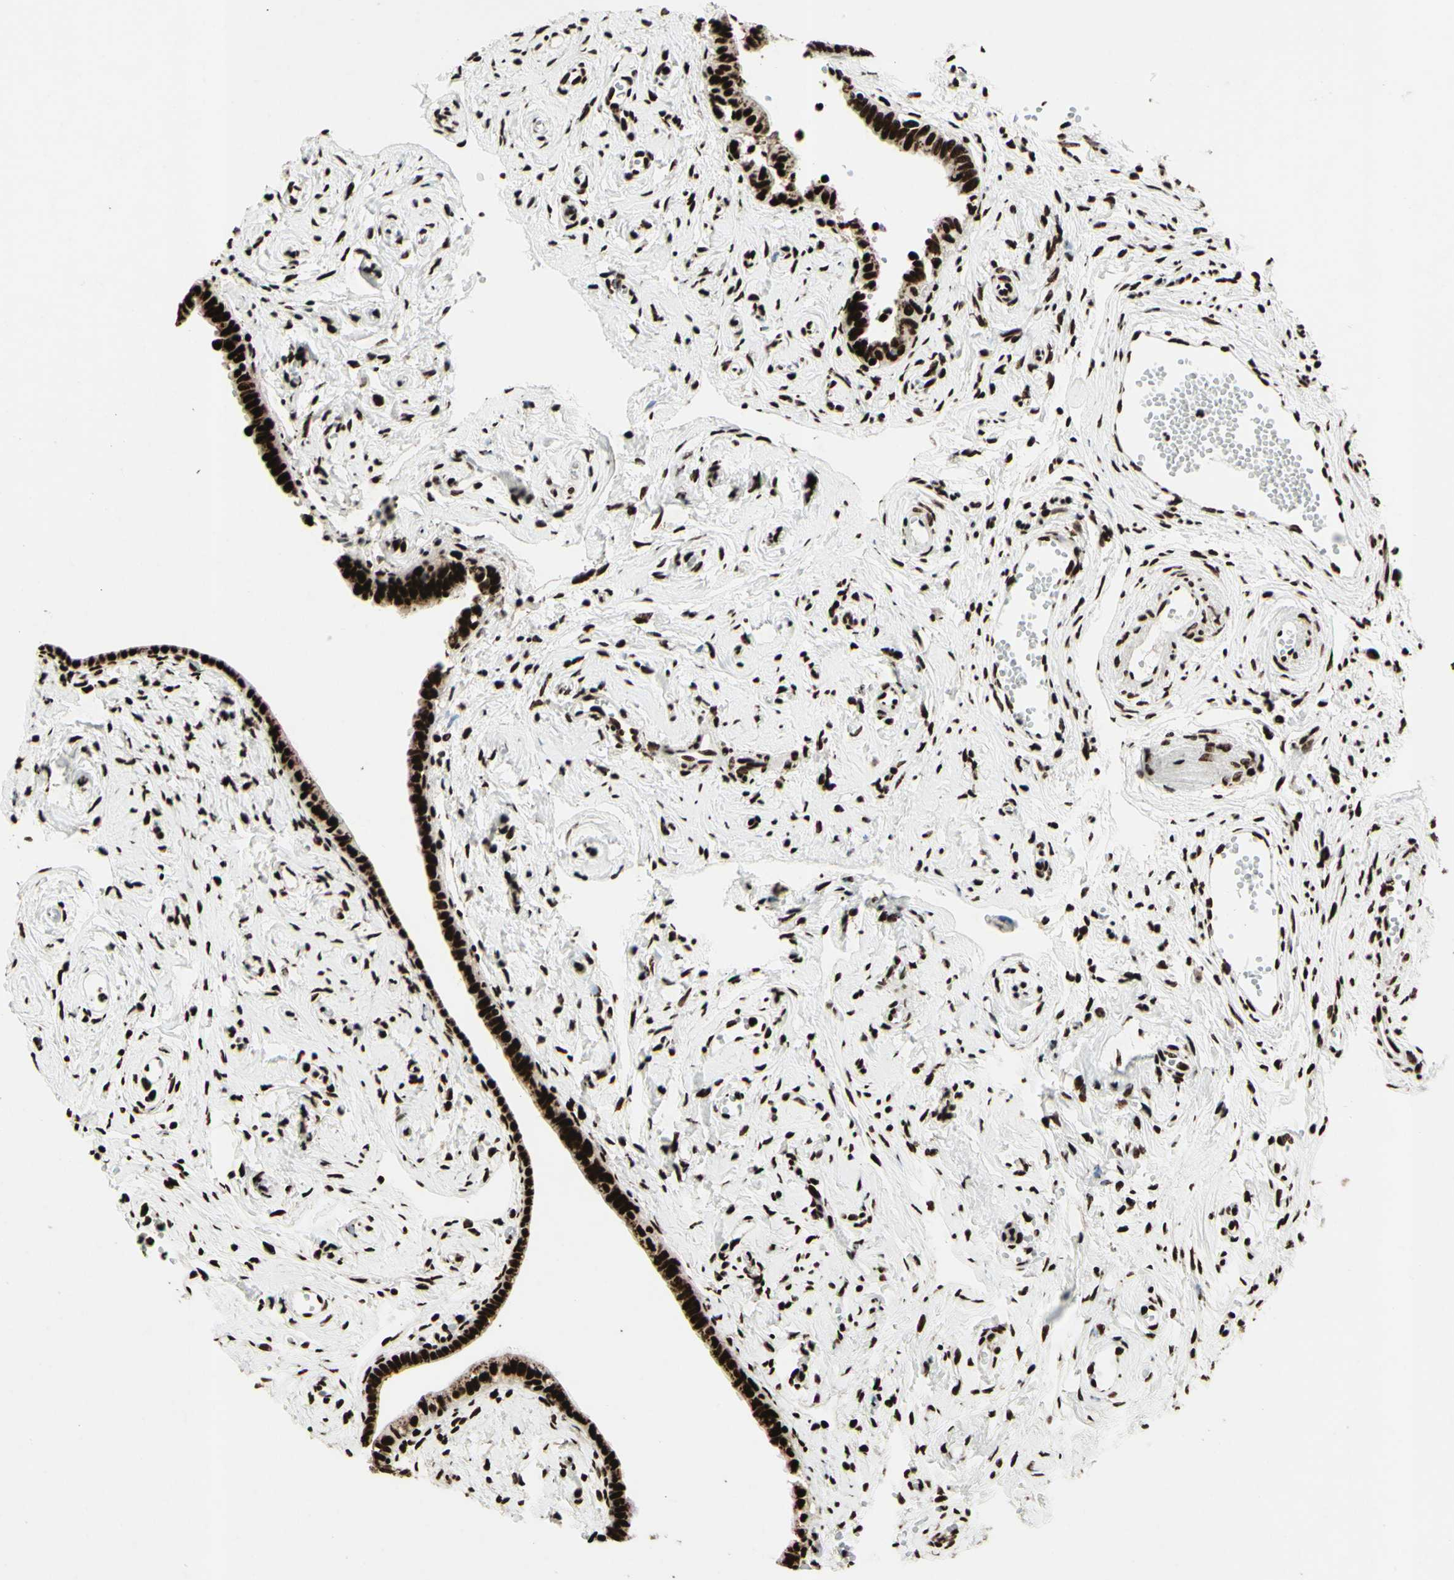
{"staining": {"intensity": "strong", "quantity": ">75%", "location": "nuclear"}, "tissue": "fallopian tube", "cell_type": "Glandular cells", "image_type": "normal", "snomed": [{"axis": "morphology", "description": "Normal tissue, NOS"}, {"axis": "topography", "description": "Fallopian tube"}], "caption": "This image reveals benign fallopian tube stained with immunohistochemistry (IHC) to label a protein in brown. The nuclear of glandular cells show strong positivity for the protein. Nuclei are counter-stained blue.", "gene": "U2AF2", "patient": {"sex": "female", "age": 71}}